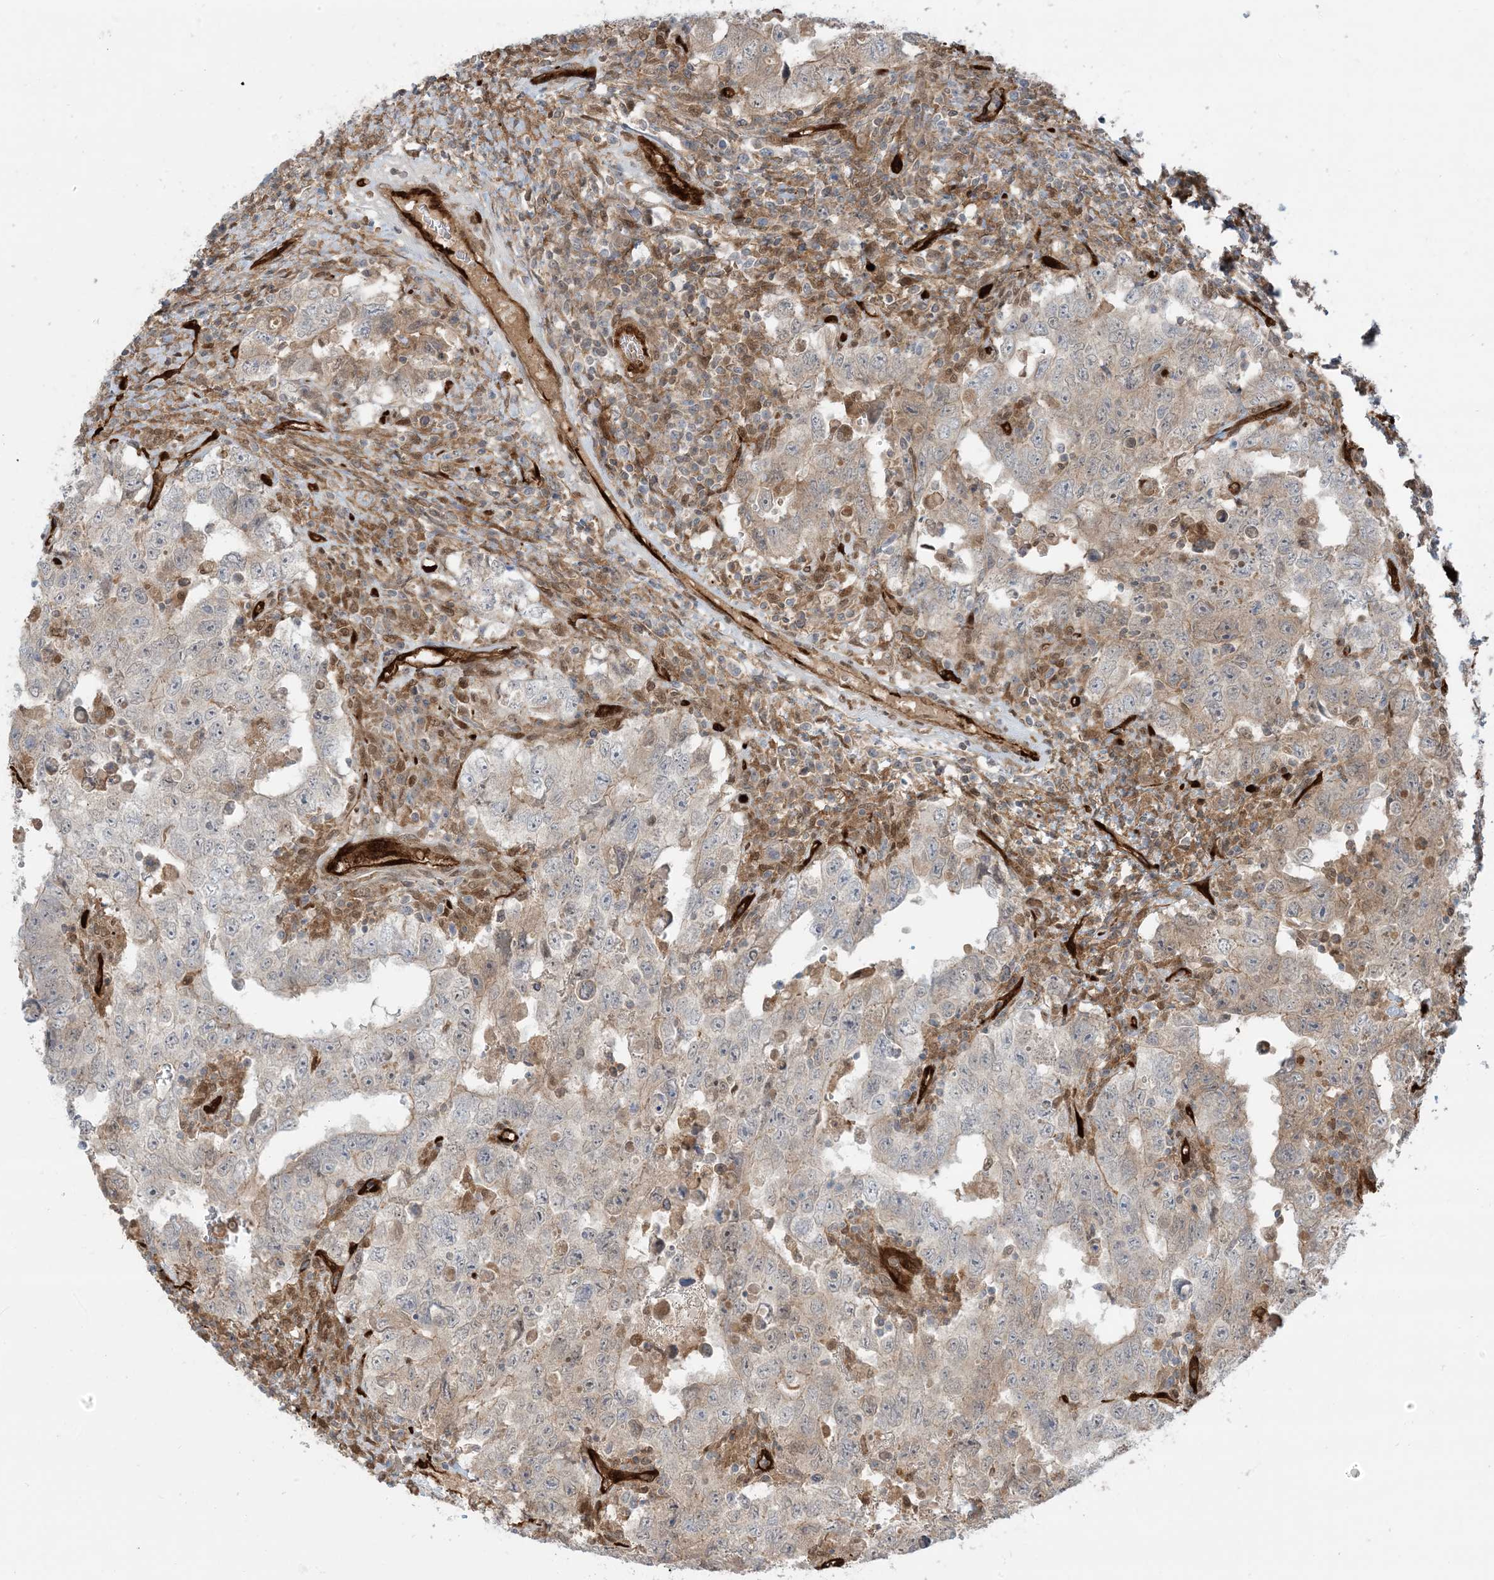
{"staining": {"intensity": "moderate", "quantity": "<25%", "location": "cytoplasmic/membranous"}, "tissue": "testis cancer", "cell_type": "Tumor cells", "image_type": "cancer", "snomed": [{"axis": "morphology", "description": "Carcinoma, Embryonal, NOS"}, {"axis": "topography", "description": "Testis"}], "caption": "Protein expression analysis of testis cancer exhibits moderate cytoplasmic/membranous staining in approximately <25% of tumor cells.", "gene": "PPM1F", "patient": {"sex": "male", "age": 26}}